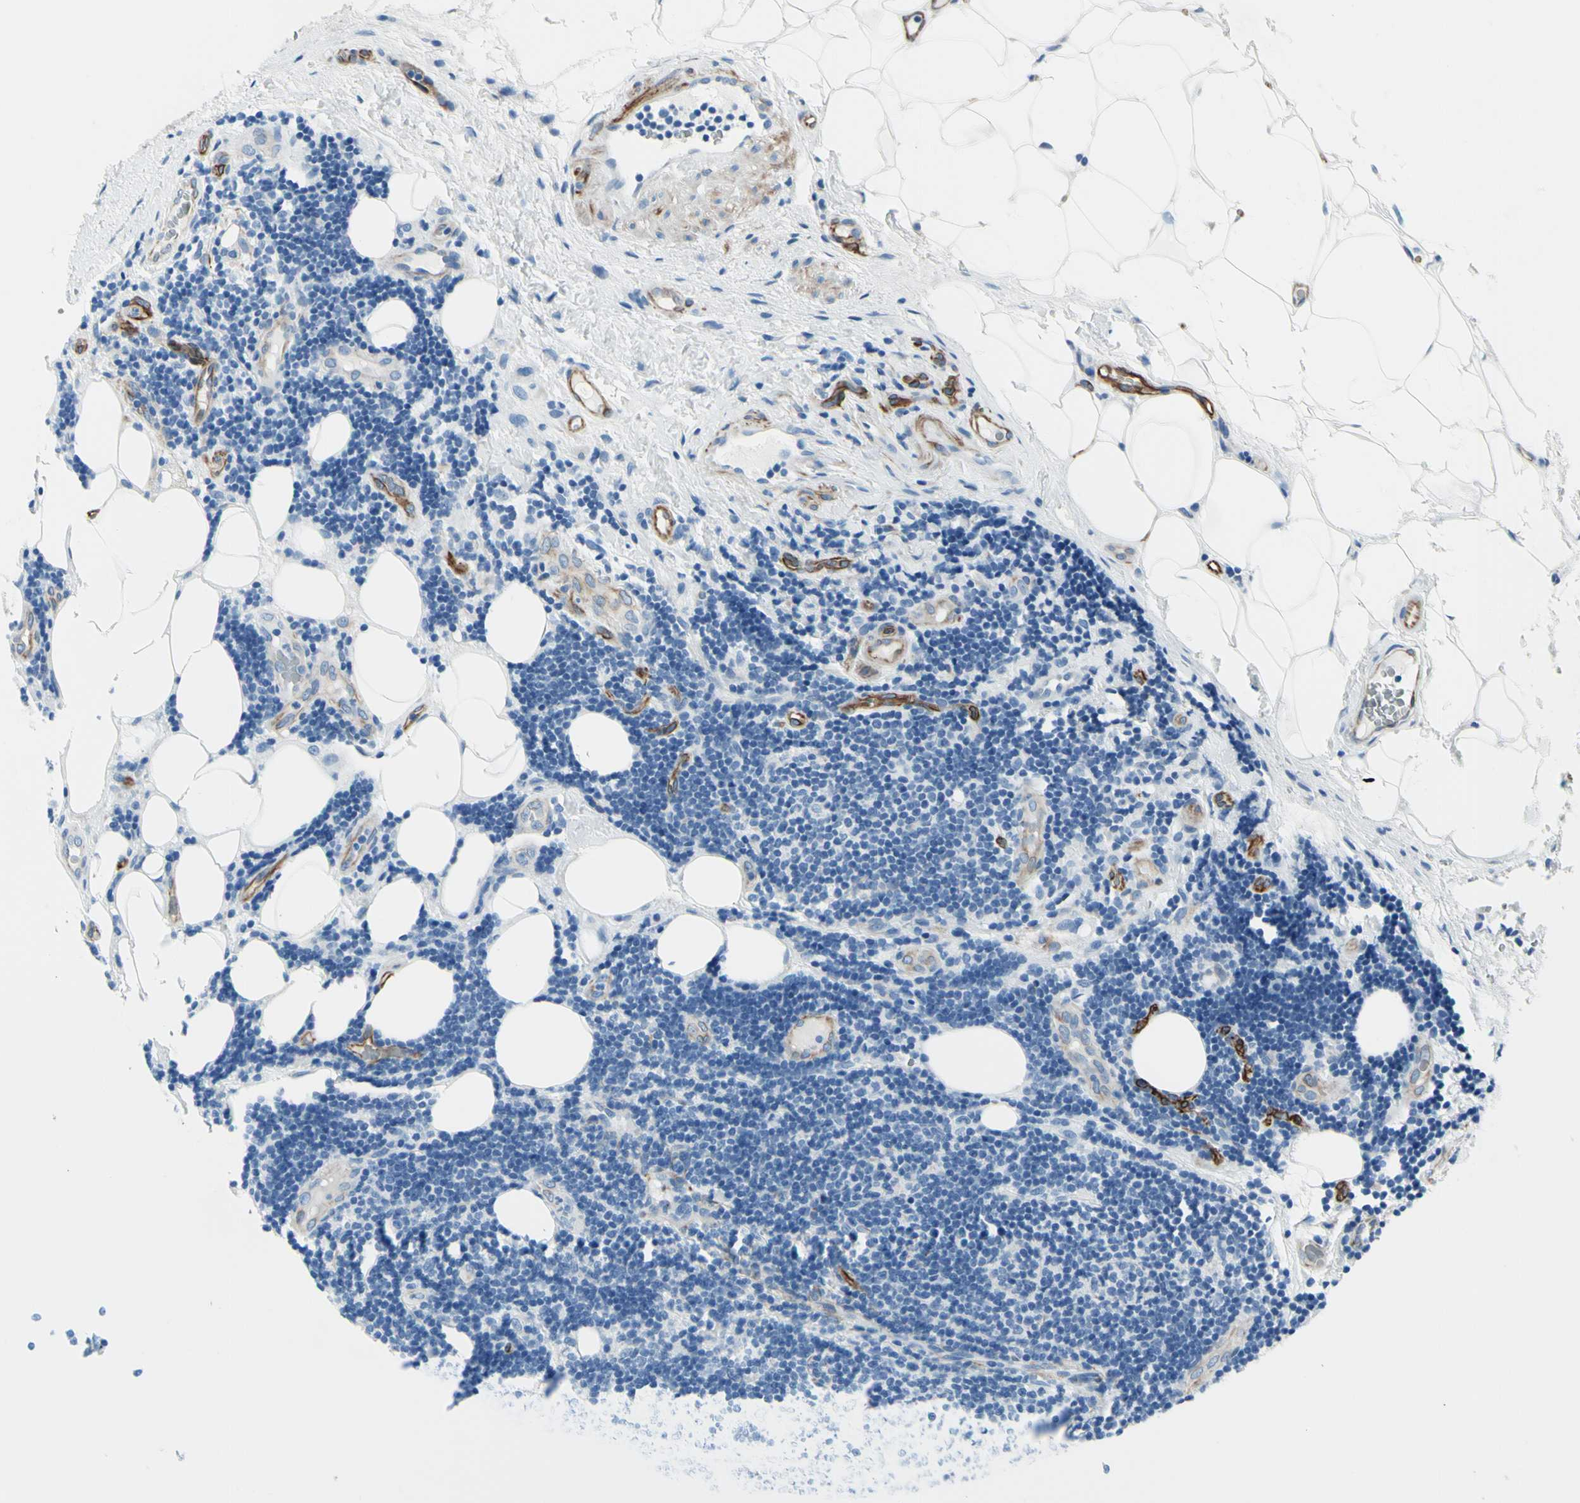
{"staining": {"intensity": "negative", "quantity": "none", "location": "none"}, "tissue": "lymphoma", "cell_type": "Tumor cells", "image_type": "cancer", "snomed": [{"axis": "morphology", "description": "Malignant lymphoma, non-Hodgkin's type, Low grade"}, {"axis": "topography", "description": "Lymph node"}], "caption": "High magnification brightfield microscopy of malignant lymphoma, non-Hodgkin's type (low-grade) stained with DAB (brown) and counterstained with hematoxylin (blue): tumor cells show no significant expression.", "gene": "PTH2R", "patient": {"sex": "male", "age": 83}}